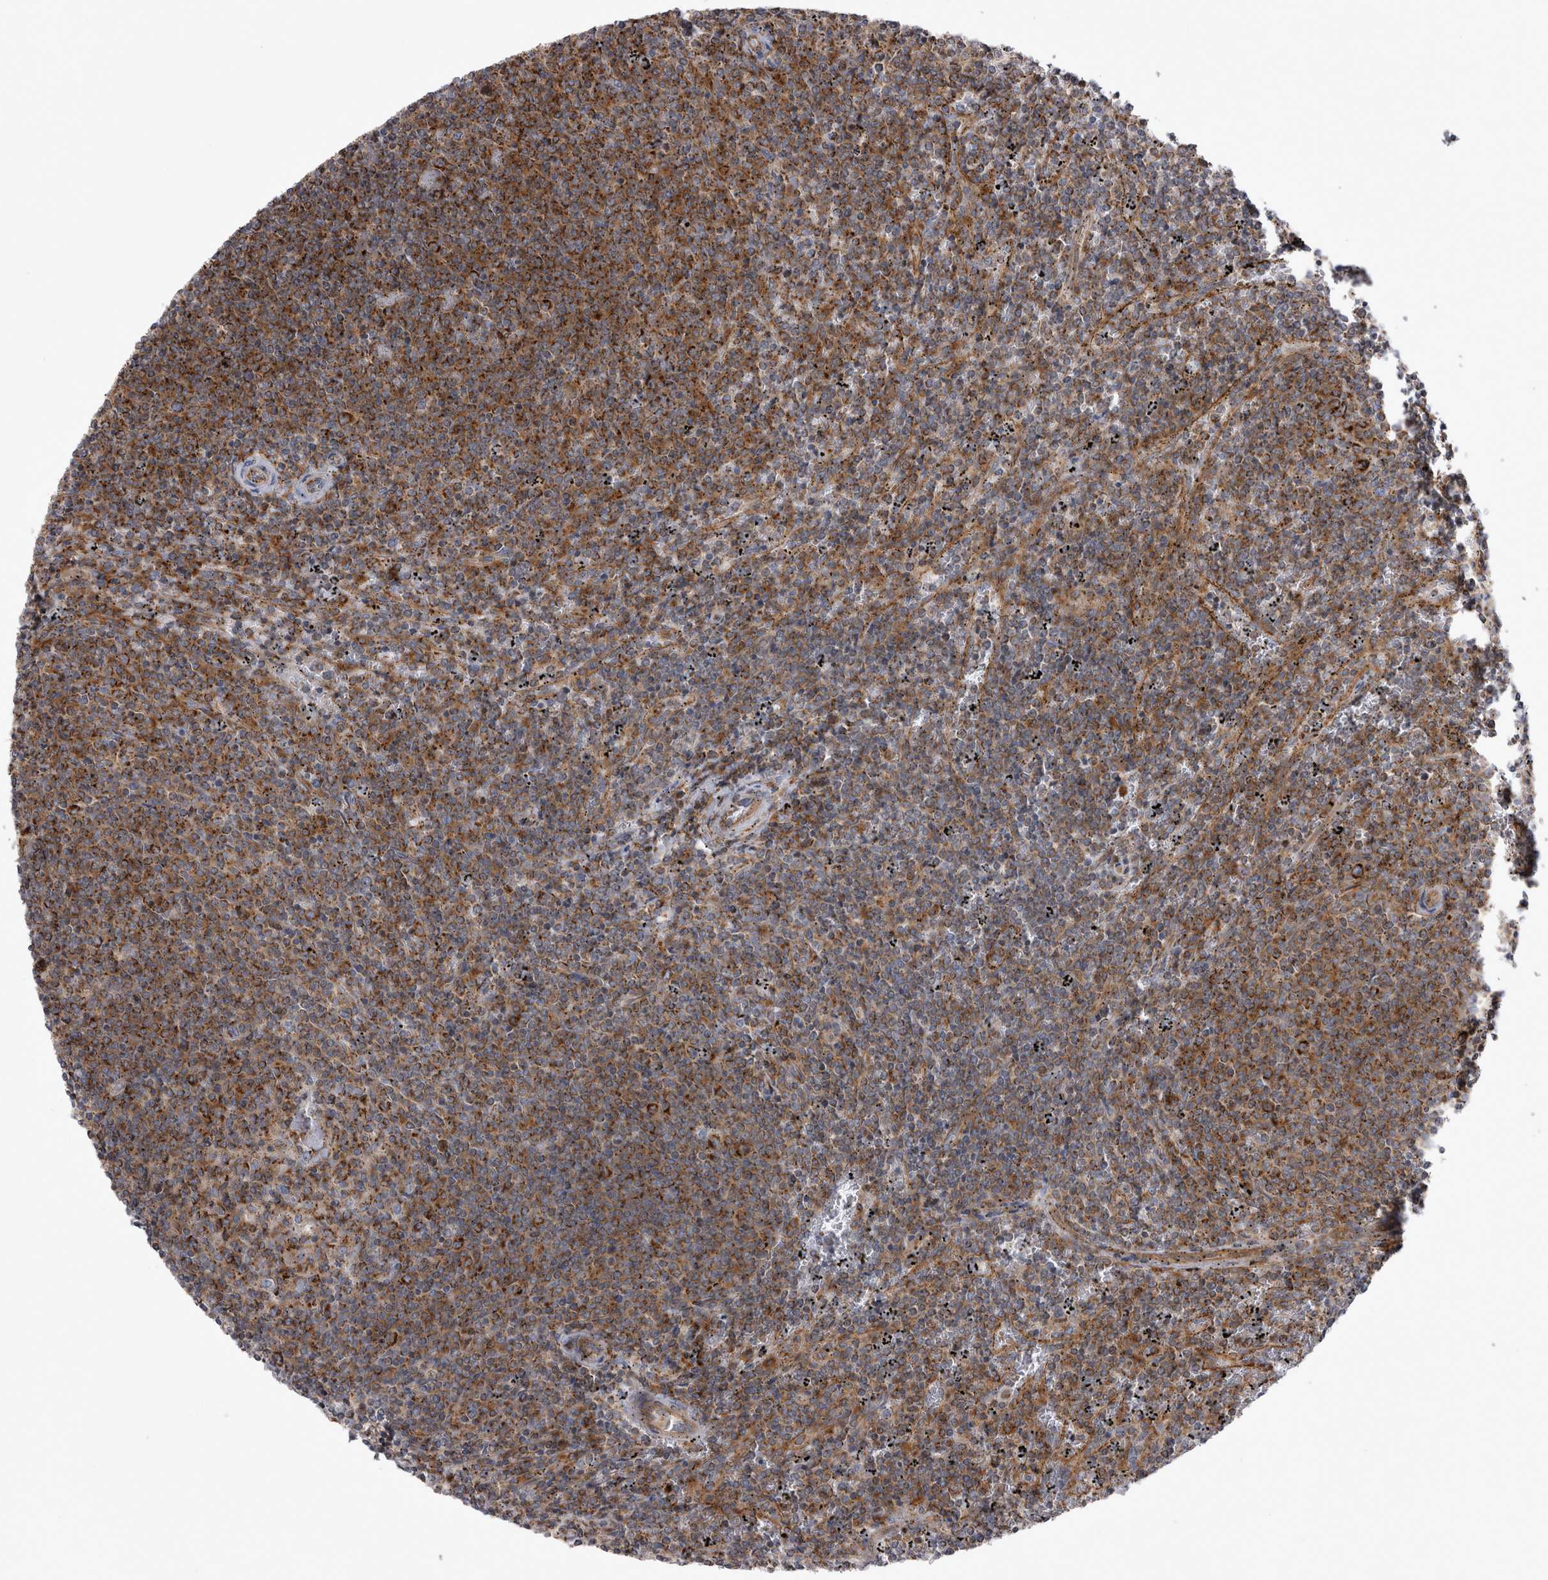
{"staining": {"intensity": "strong", "quantity": ">75%", "location": "cytoplasmic/membranous"}, "tissue": "lymphoma", "cell_type": "Tumor cells", "image_type": "cancer", "snomed": [{"axis": "morphology", "description": "Malignant lymphoma, non-Hodgkin's type, Low grade"}, {"axis": "topography", "description": "Spleen"}], "caption": "A high amount of strong cytoplasmic/membranous expression is appreciated in approximately >75% of tumor cells in low-grade malignant lymphoma, non-Hodgkin's type tissue.", "gene": "TSPOAP1", "patient": {"sex": "female", "age": 50}}